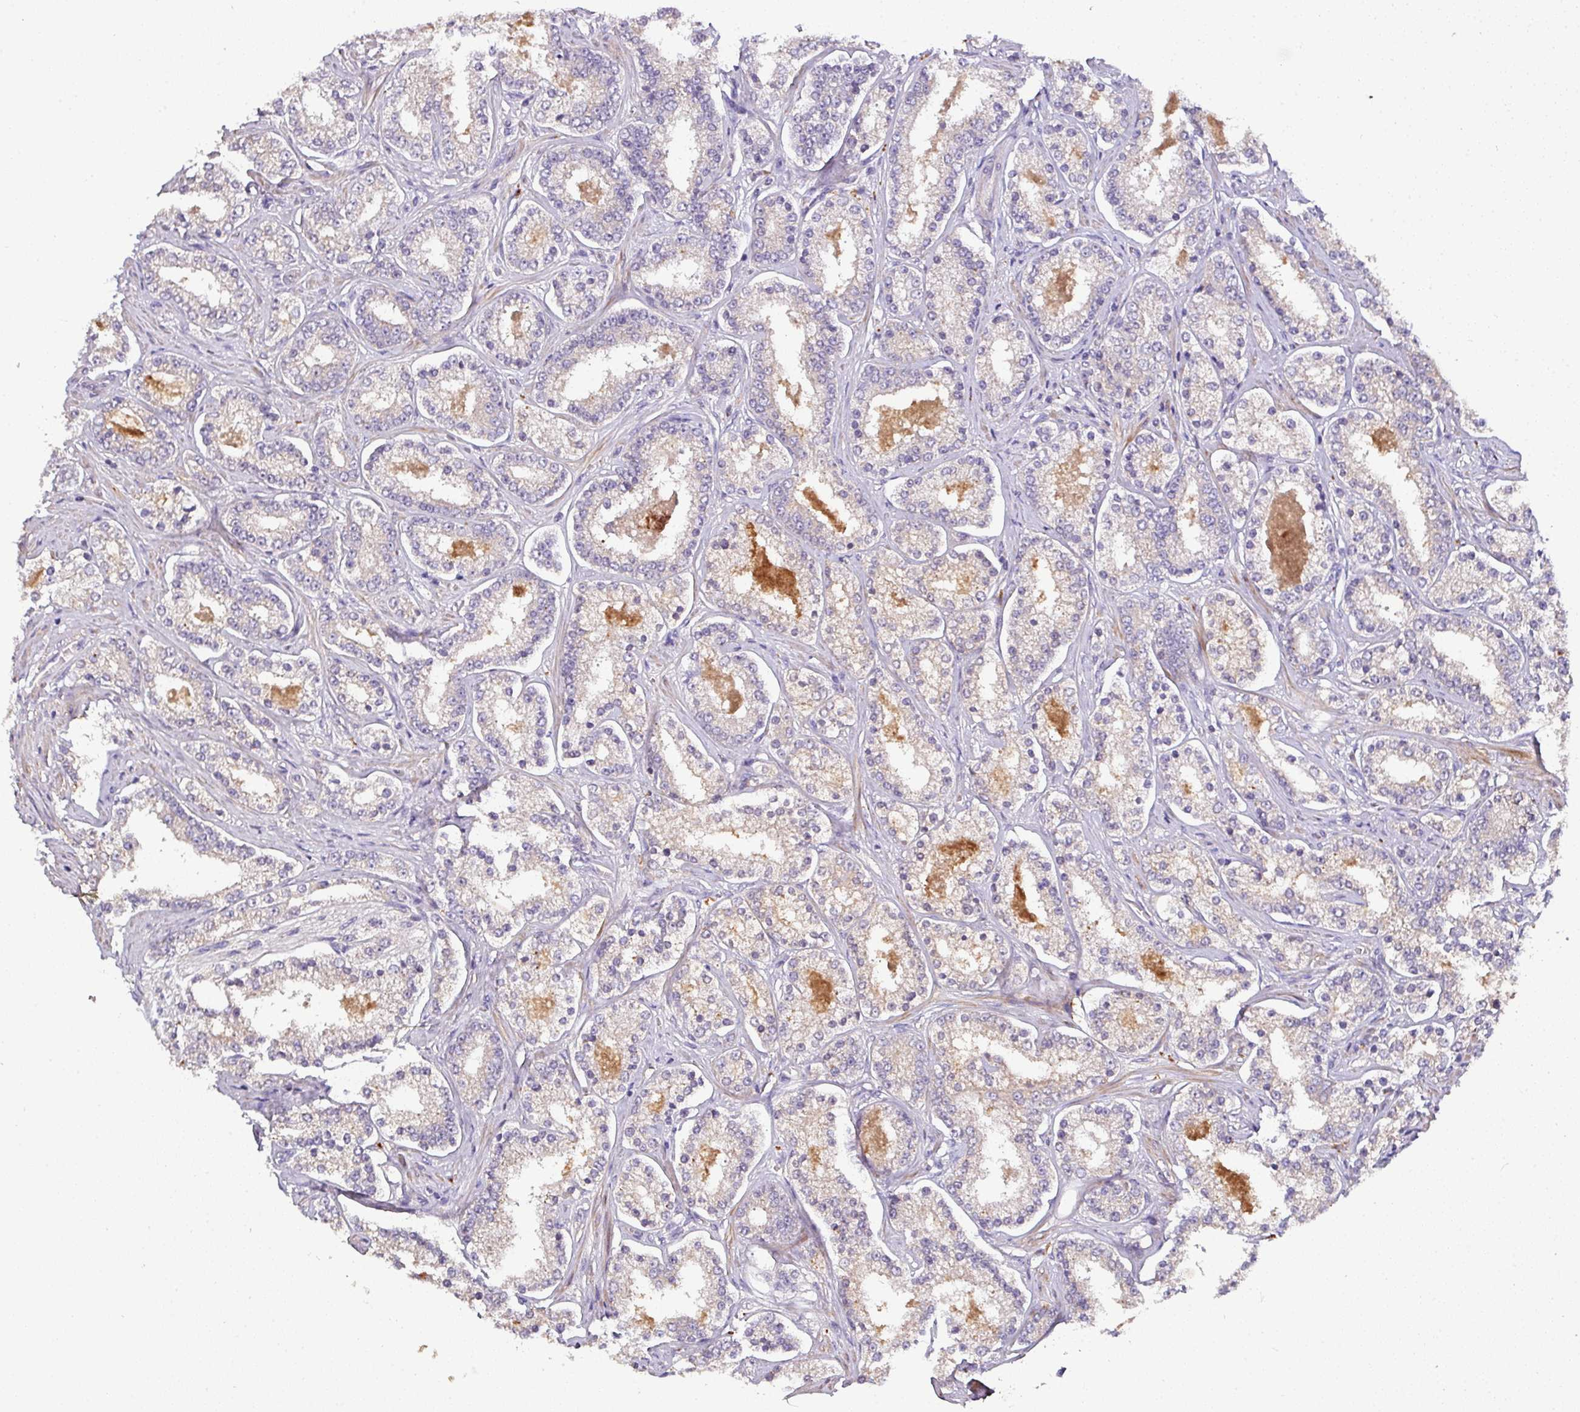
{"staining": {"intensity": "weak", "quantity": "<25%", "location": "cytoplasmic/membranous"}, "tissue": "prostate cancer", "cell_type": "Tumor cells", "image_type": "cancer", "snomed": [{"axis": "morphology", "description": "Normal tissue, NOS"}, {"axis": "morphology", "description": "Adenocarcinoma, High grade"}, {"axis": "topography", "description": "Prostate"}], "caption": "Immunohistochemistry of human prostate cancer (high-grade adenocarcinoma) displays no positivity in tumor cells.", "gene": "AEBP2", "patient": {"sex": "male", "age": 83}}